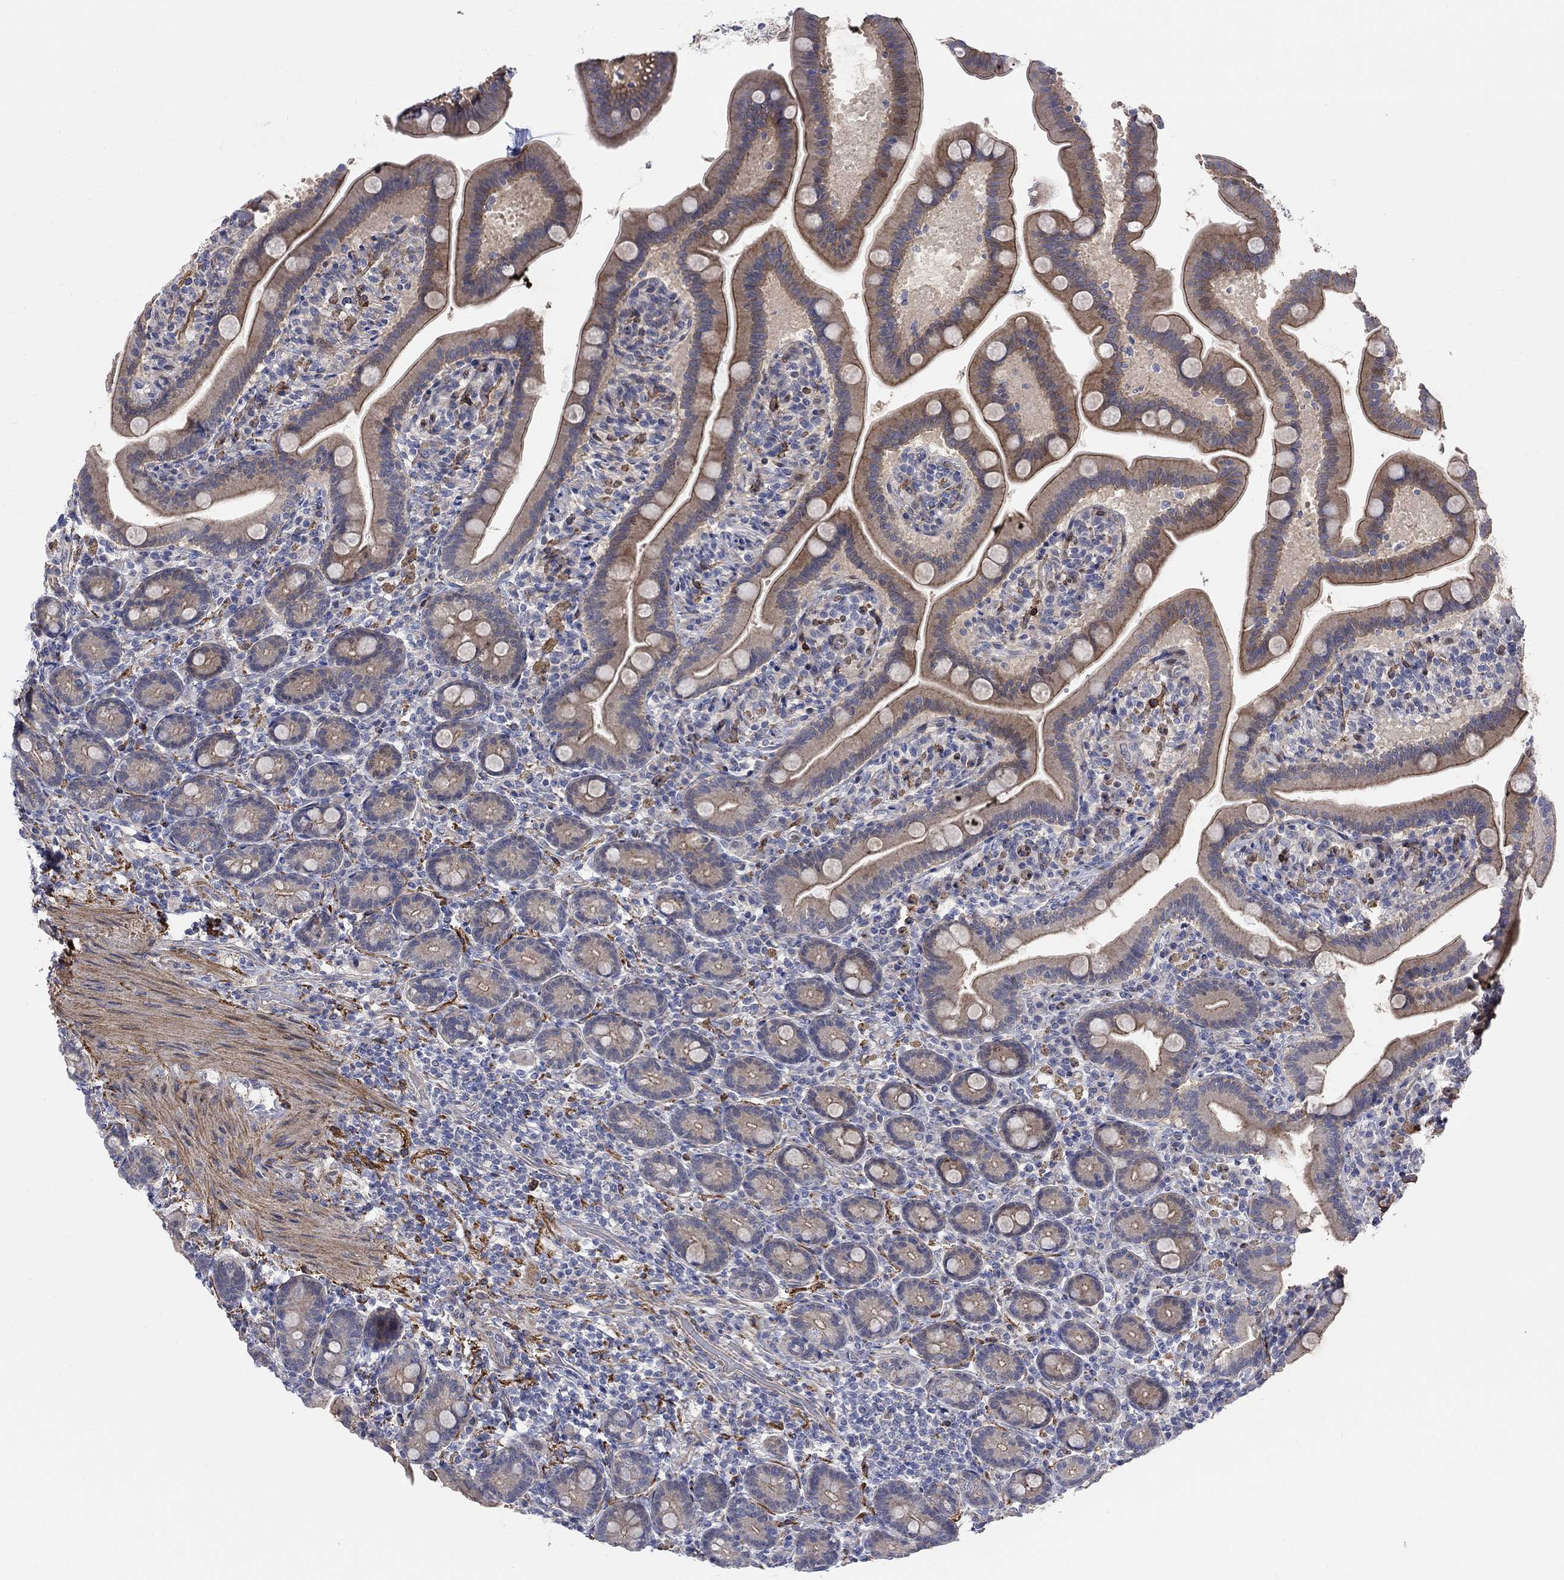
{"staining": {"intensity": "moderate", "quantity": "25%-75%", "location": "cytoplasmic/membranous"}, "tissue": "small intestine", "cell_type": "Glandular cells", "image_type": "normal", "snomed": [{"axis": "morphology", "description": "Normal tissue, NOS"}, {"axis": "topography", "description": "Small intestine"}], "caption": "IHC (DAB) staining of normal small intestine reveals moderate cytoplasmic/membranous protein expression in approximately 25%-75% of glandular cells. The staining is performed using DAB brown chromogen to label protein expression. The nuclei are counter-stained blue using hematoxylin.", "gene": "SCN7A", "patient": {"sex": "male", "age": 66}}